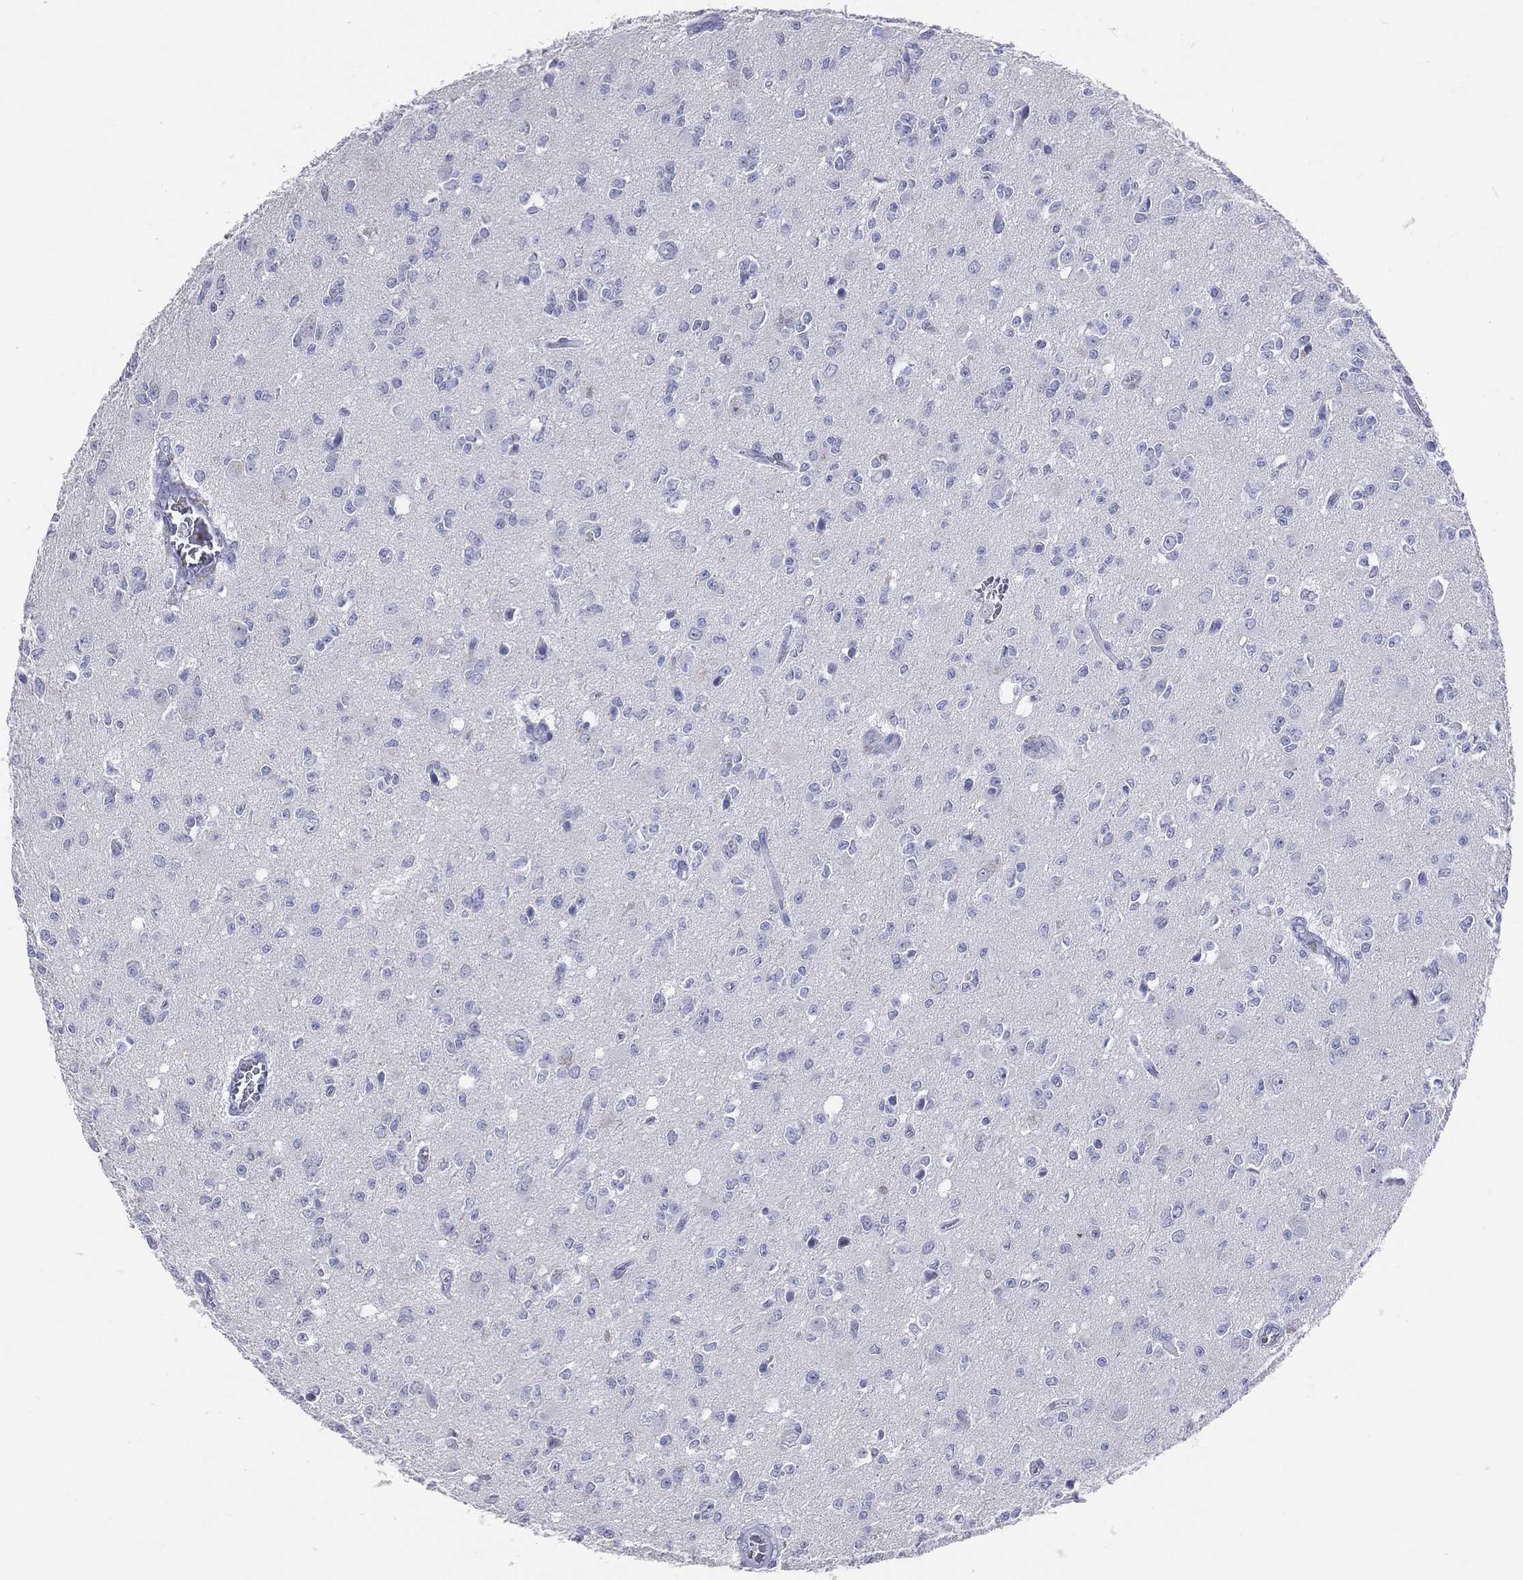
{"staining": {"intensity": "negative", "quantity": "none", "location": "none"}, "tissue": "glioma", "cell_type": "Tumor cells", "image_type": "cancer", "snomed": [{"axis": "morphology", "description": "Glioma, malignant, Low grade"}, {"axis": "topography", "description": "Brain"}], "caption": "A histopathology image of human low-grade glioma (malignant) is negative for staining in tumor cells.", "gene": "LAT", "patient": {"sex": "female", "age": 45}}